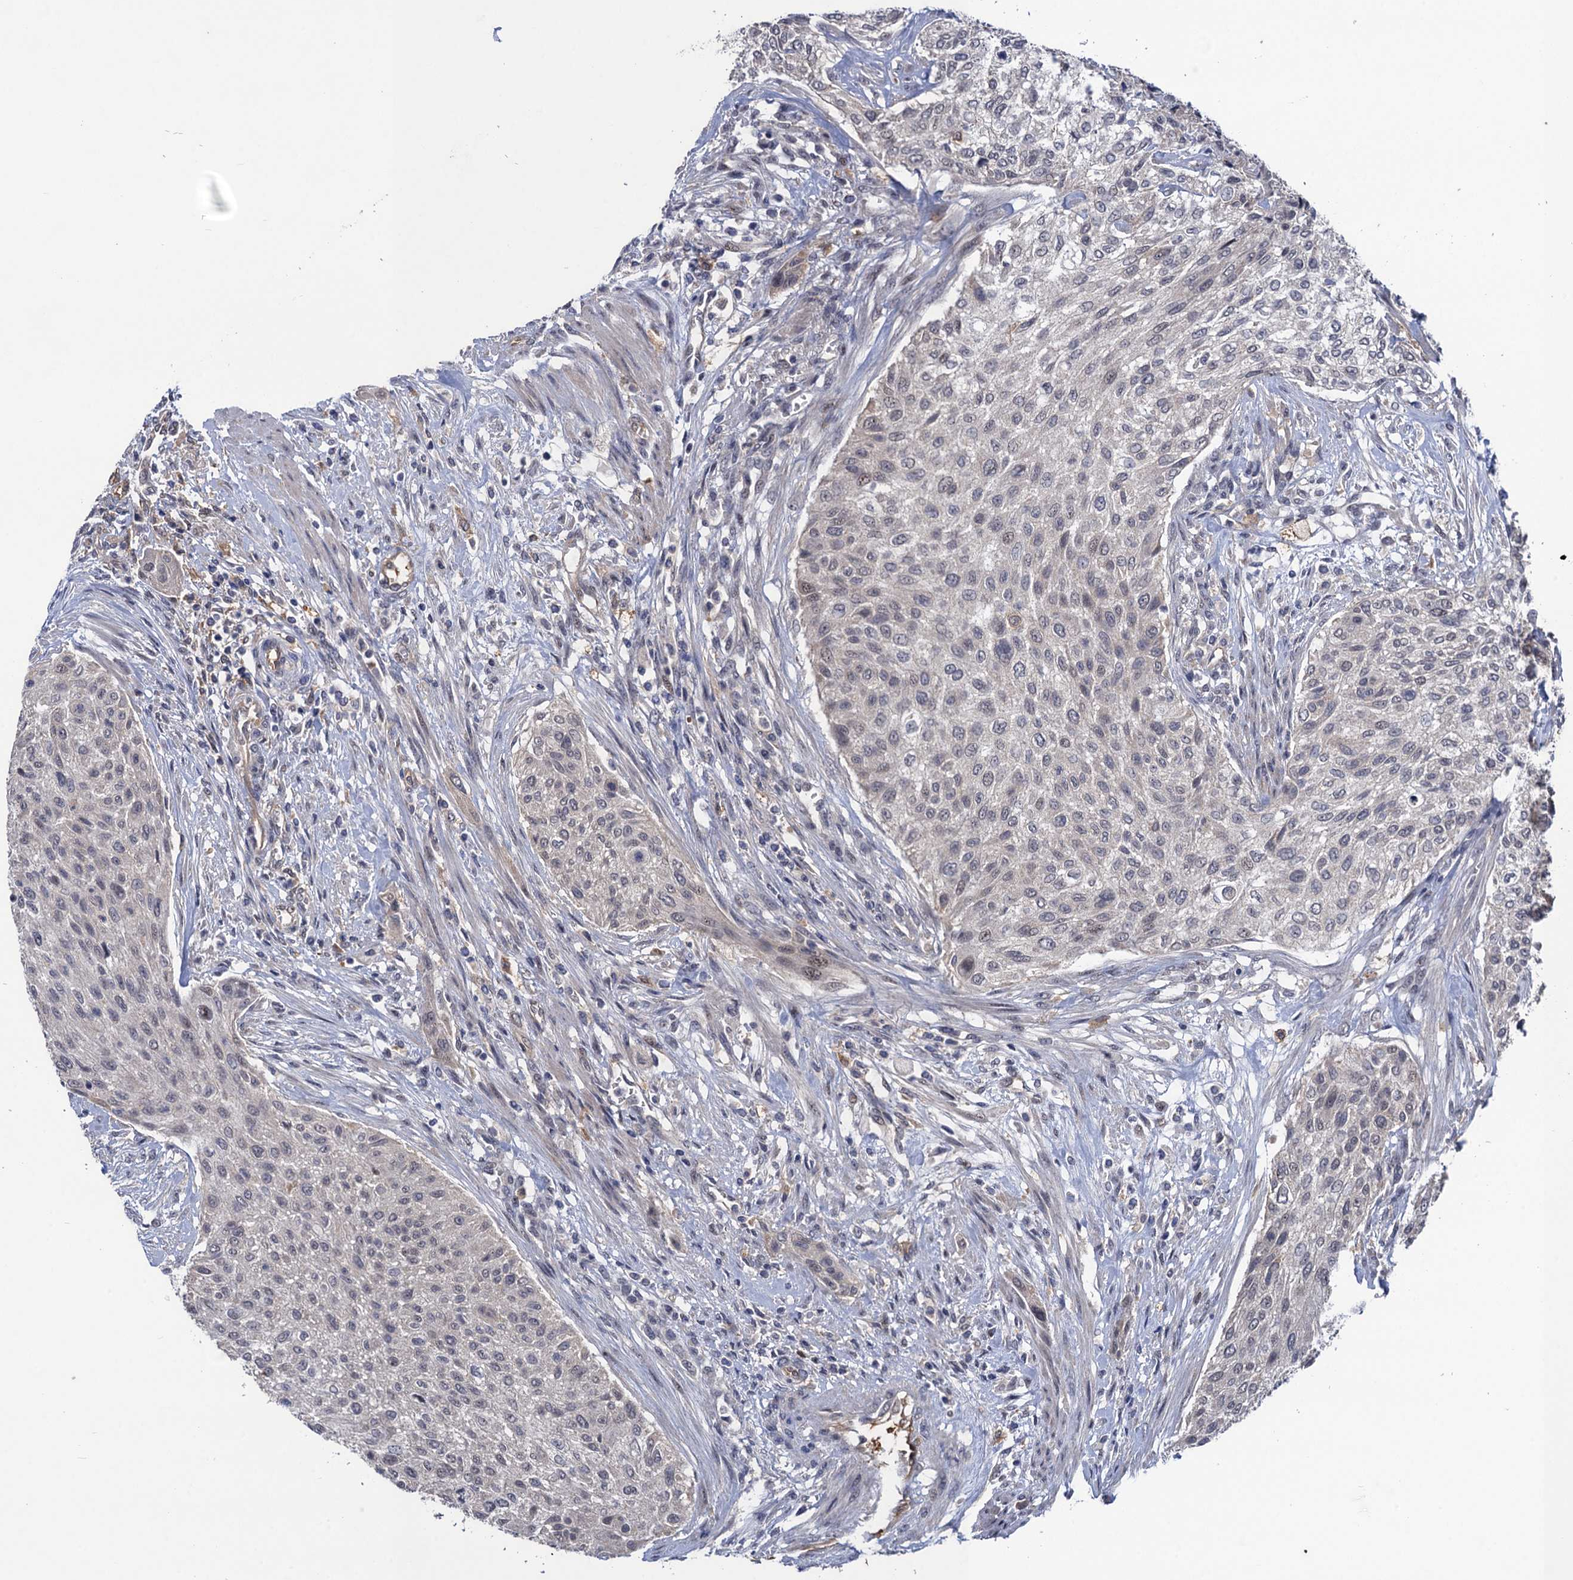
{"staining": {"intensity": "negative", "quantity": "none", "location": "none"}, "tissue": "urothelial cancer", "cell_type": "Tumor cells", "image_type": "cancer", "snomed": [{"axis": "morphology", "description": "Normal tissue, NOS"}, {"axis": "morphology", "description": "Urothelial carcinoma, NOS"}, {"axis": "topography", "description": "Urinary bladder"}, {"axis": "topography", "description": "Peripheral nerve tissue"}], "caption": "This is an immunohistochemistry micrograph of human transitional cell carcinoma. There is no positivity in tumor cells.", "gene": "NEK8", "patient": {"sex": "male", "age": 35}}